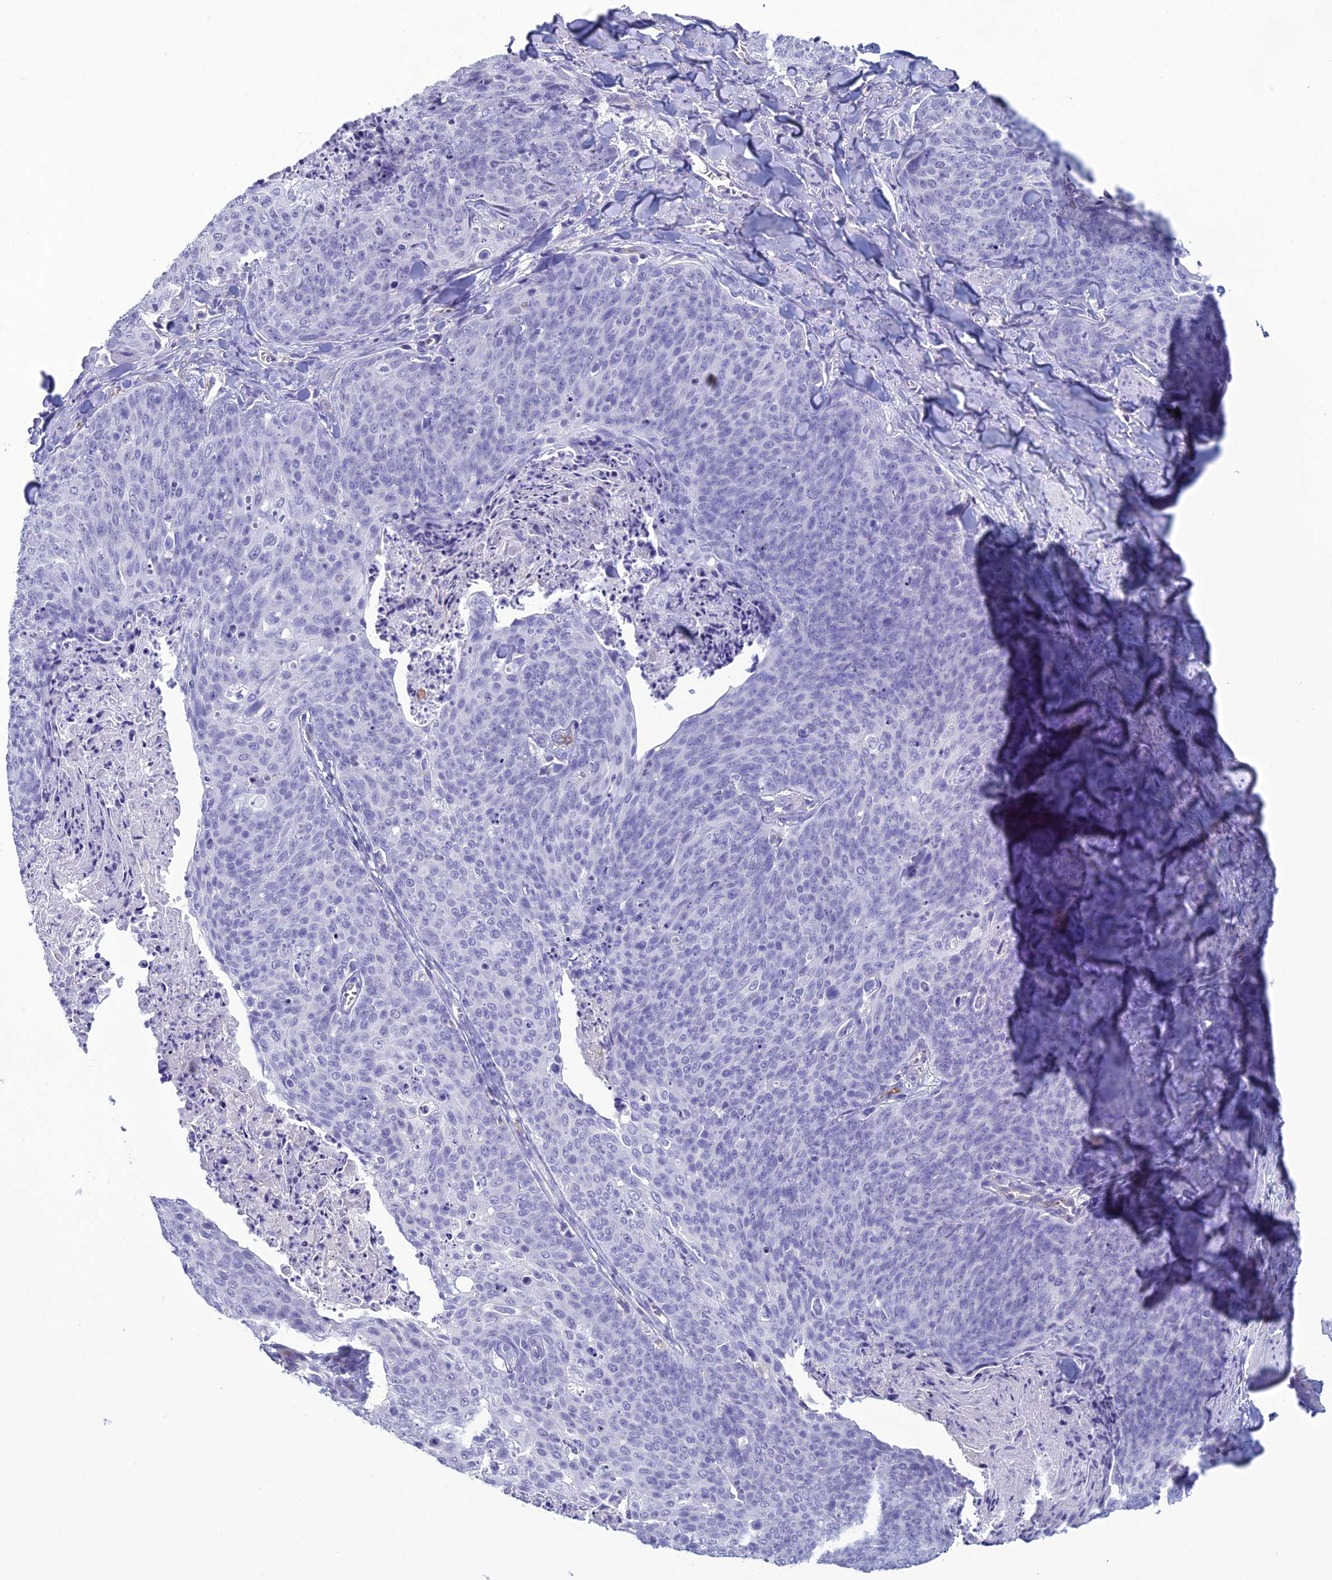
{"staining": {"intensity": "negative", "quantity": "none", "location": "none"}, "tissue": "skin cancer", "cell_type": "Tumor cells", "image_type": "cancer", "snomed": [{"axis": "morphology", "description": "Squamous cell carcinoma, NOS"}, {"axis": "topography", "description": "Skin"}, {"axis": "topography", "description": "Vulva"}], "caption": "A high-resolution photomicrograph shows IHC staining of squamous cell carcinoma (skin), which displays no significant positivity in tumor cells.", "gene": "ACE", "patient": {"sex": "female", "age": 85}}